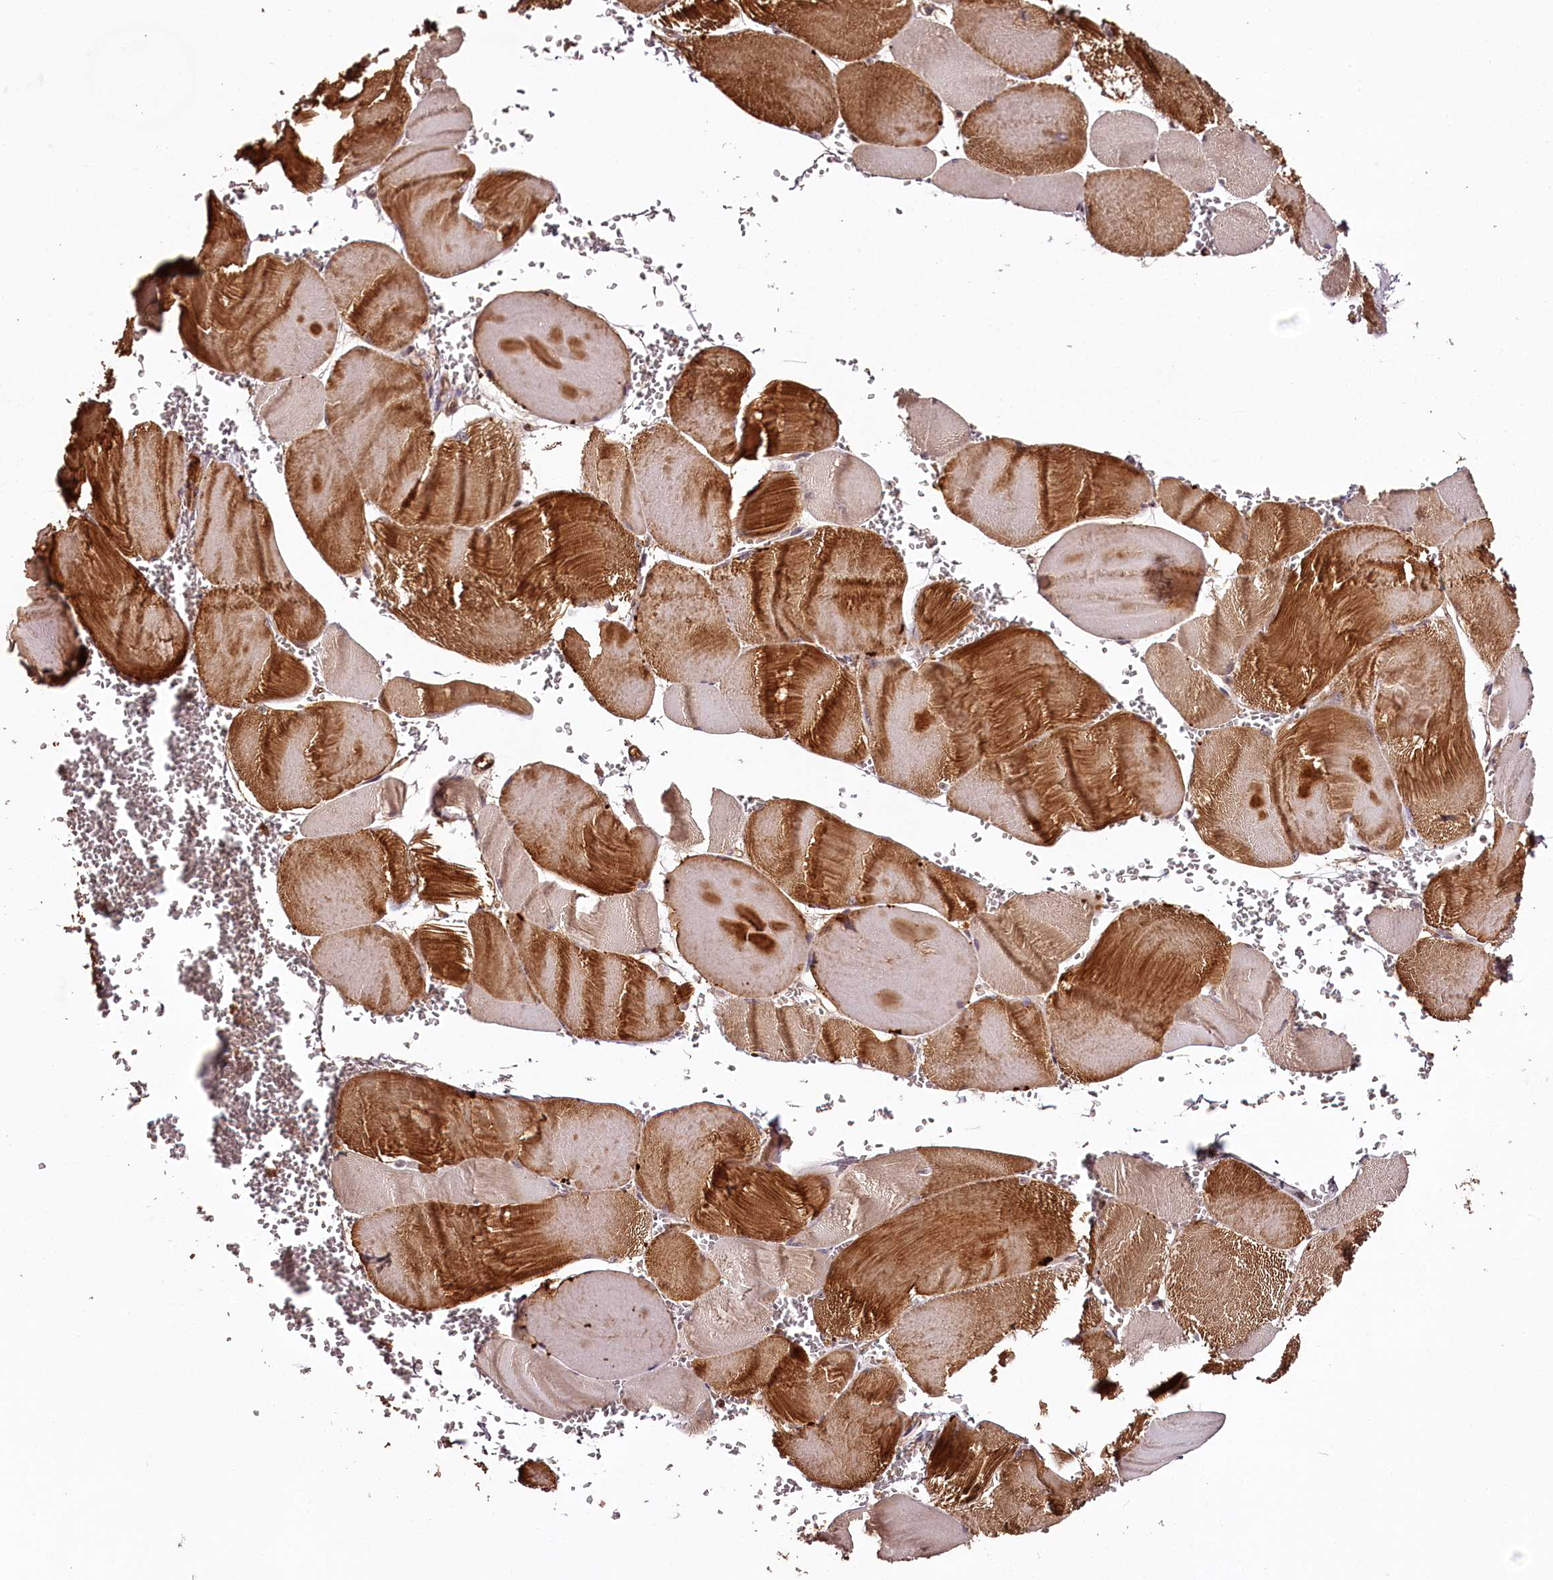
{"staining": {"intensity": "strong", "quantity": "25%-75%", "location": "cytoplasmic/membranous"}, "tissue": "skeletal muscle", "cell_type": "Myocytes", "image_type": "normal", "snomed": [{"axis": "morphology", "description": "Normal tissue, NOS"}, {"axis": "morphology", "description": "Basal cell carcinoma"}, {"axis": "topography", "description": "Skeletal muscle"}], "caption": "Skeletal muscle stained with a brown dye demonstrates strong cytoplasmic/membranous positive expression in about 25%-75% of myocytes.", "gene": "TTC12", "patient": {"sex": "female", "age": 64}}